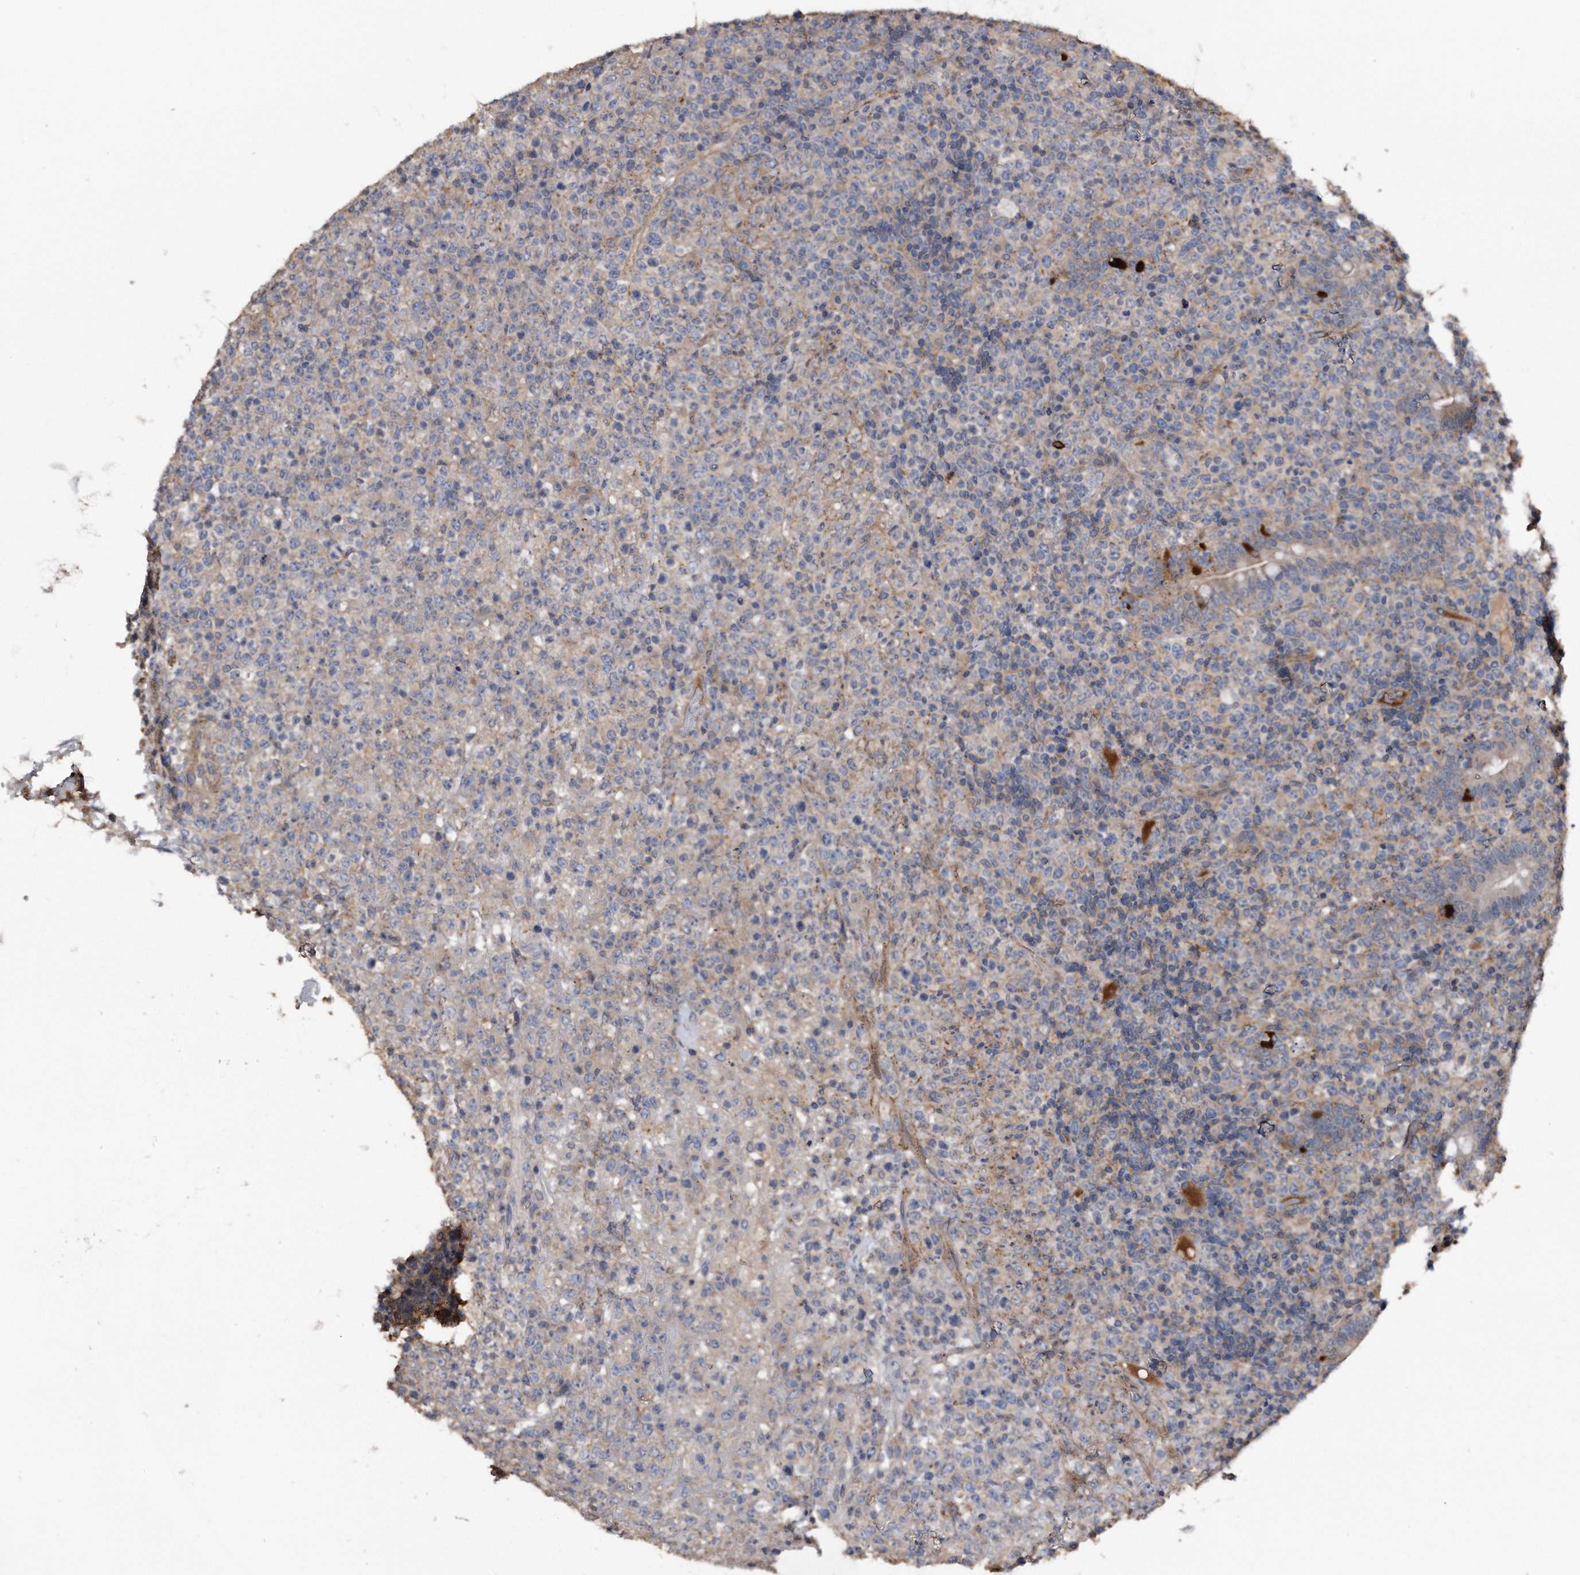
{"staining": {"intensity": "negative", "quantity": "none", "location": "none"}, "tissue": "lymphoma", "cell_type": "Tumor cells", "image_type": "cancer", "snomed": [{"axis": "morphology", "description": "Malignant lymphoma, non-Hodgkin's type, High grade"}, {"axis": "topography", "description": "Colon"}], "caption": "Human malignant lymphoma, non-Hodgkin's type (high-grade) stained for a protein using IHC shows no positivity in tumor cells.", "gene": "KCND3", "patient": {"sex": "female", "age": 53}}